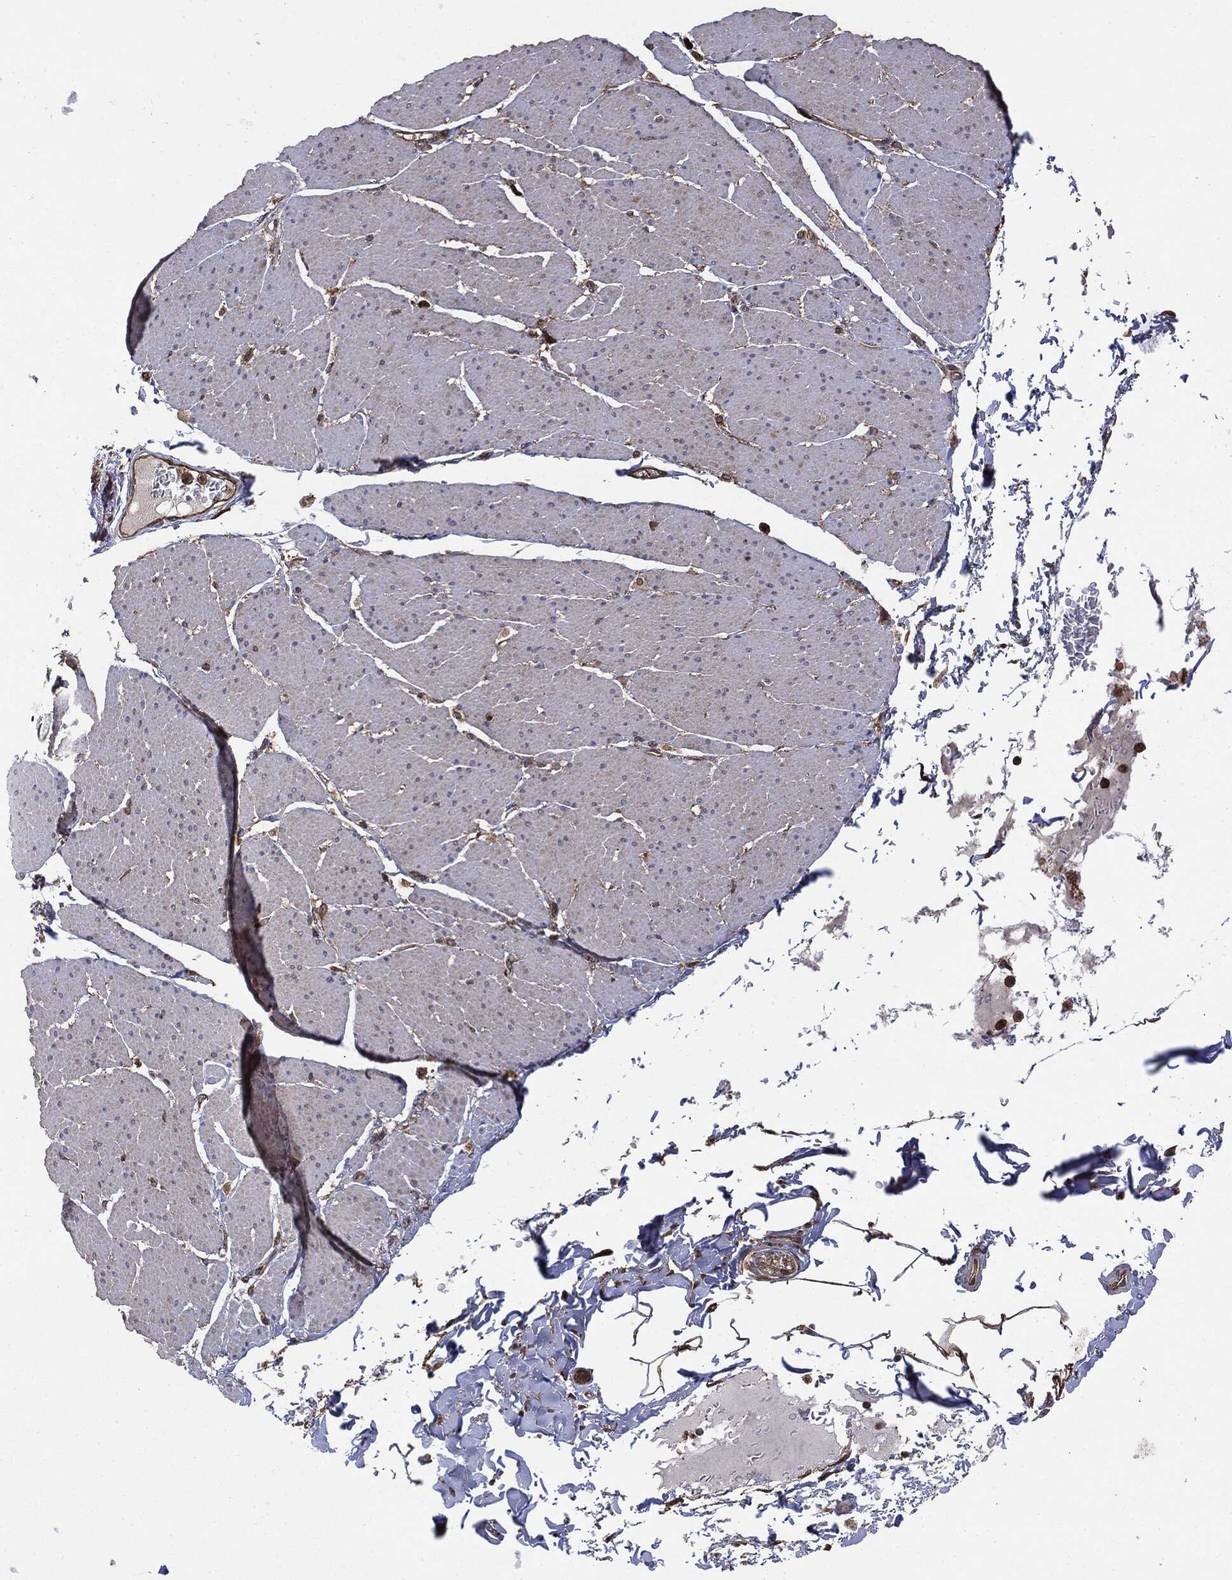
{"staining": {"intensity": "negative", "quantity": "none", "location": "none"}, "tissue": "smooth muscle", "cell_type": "Smooth muscle cells", "image_type": "normal", "snomed": [{"axis": "morphology", "description": "Normal tissue, NOS"}, {"axis": "topography", "description": "Smooth muscle"}, {"axis": "topography", "description": "Anal"}], "caption": "Human smooth muscle stained for a protein using immunohistochemistry shows no staining in smooth muscle cells.", "gene": "NME1", "patient": {"sex": "male", "age": 83}}